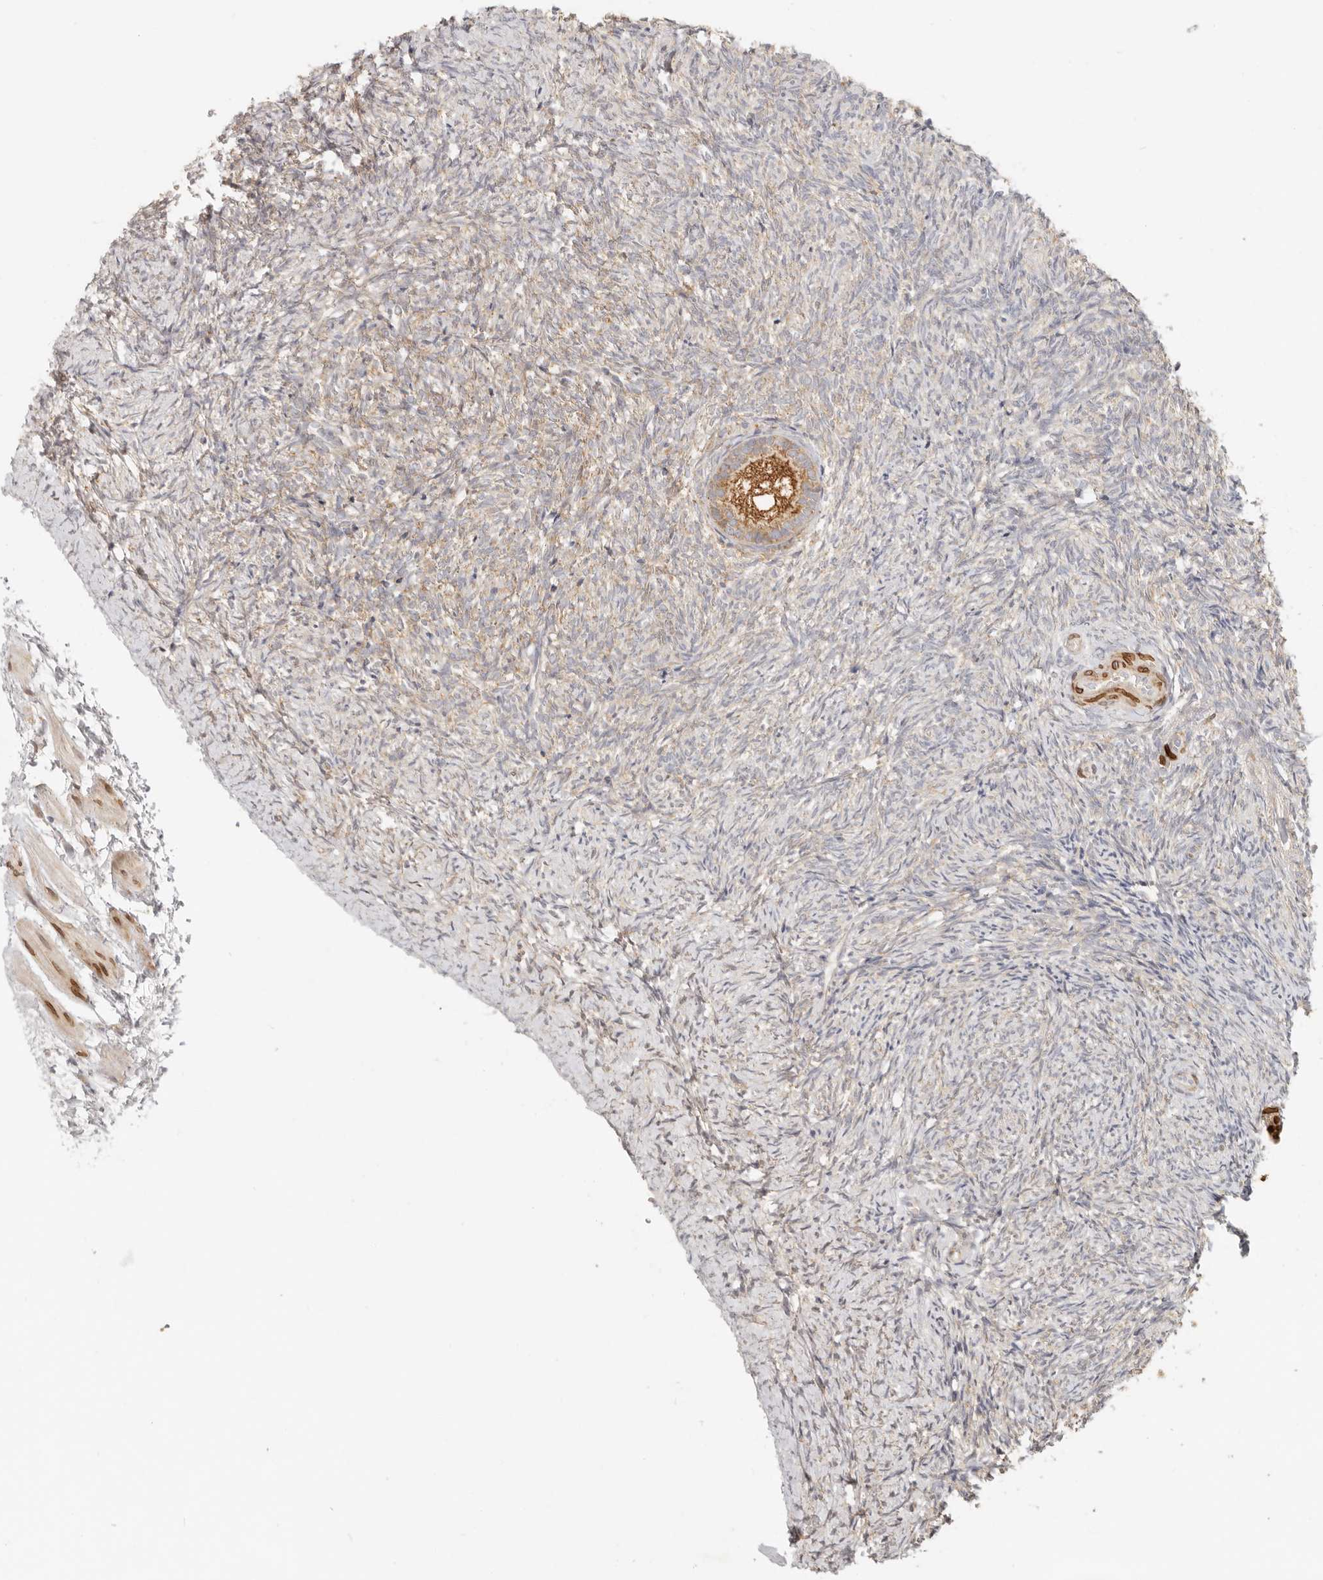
{"staining": {"intensity": "strong", "quantity": ">75%", "location": "cytoplasmic/membranous"}, "tissue": "ovary", "cell_type": "Follicle cells", "image_type": "normal", "snomed": [{"axis": "morphology", "description": "Normal tissue, NOS"}, {"axis": "topography", "description": "Ovary"}], "caption": "A brown stain shows strong cytoplasmic/membranous positivity of a protein in follicle cells of benign ovary. Using DAB (brown) and hematoxylin (blue) stains, captured at high magnification using brightfield microscopy.", "gene": "PABPC4", "patient": {"sex": "female", "age": 41}}